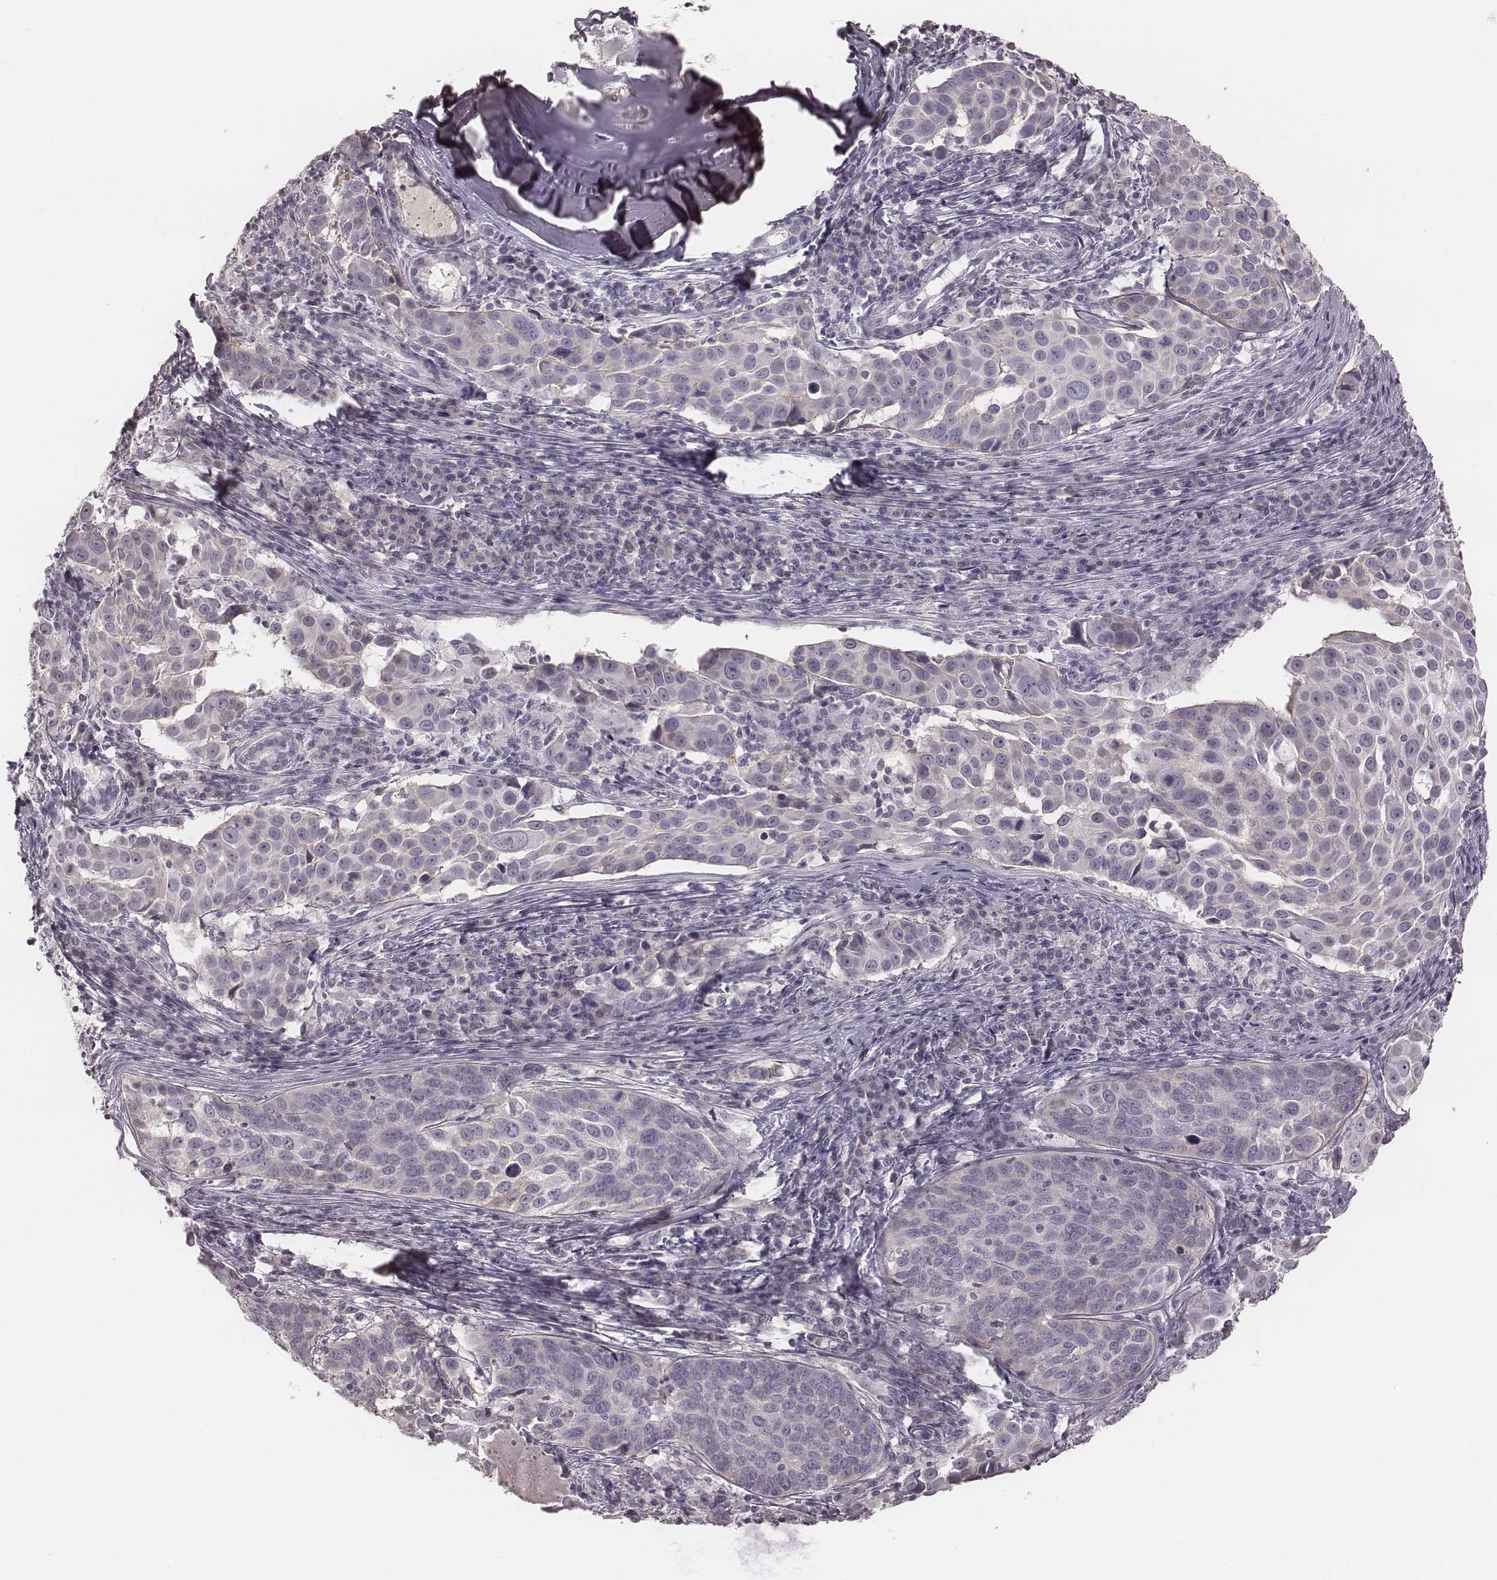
{"staining": {"intensity": "negative", "quantity": "none", "location": "none"}, "tissue": "lung cancer", "cell_type": "Tumor cells", "image_type": "cancer", "snomed": [{"axis": "morphology", "description": "Squamous cell carcinoma, NOS"}, {"axis": "topography", "description": "Lung"}], "caption": "This micrograph is of lung cancer stained with IHC to label a protein in brown with the nuclei are counter-stained blue. There is no positivity in tumor cells.", "gene": "SMIM24", "patient": {"sex": "male", "age": 57}}